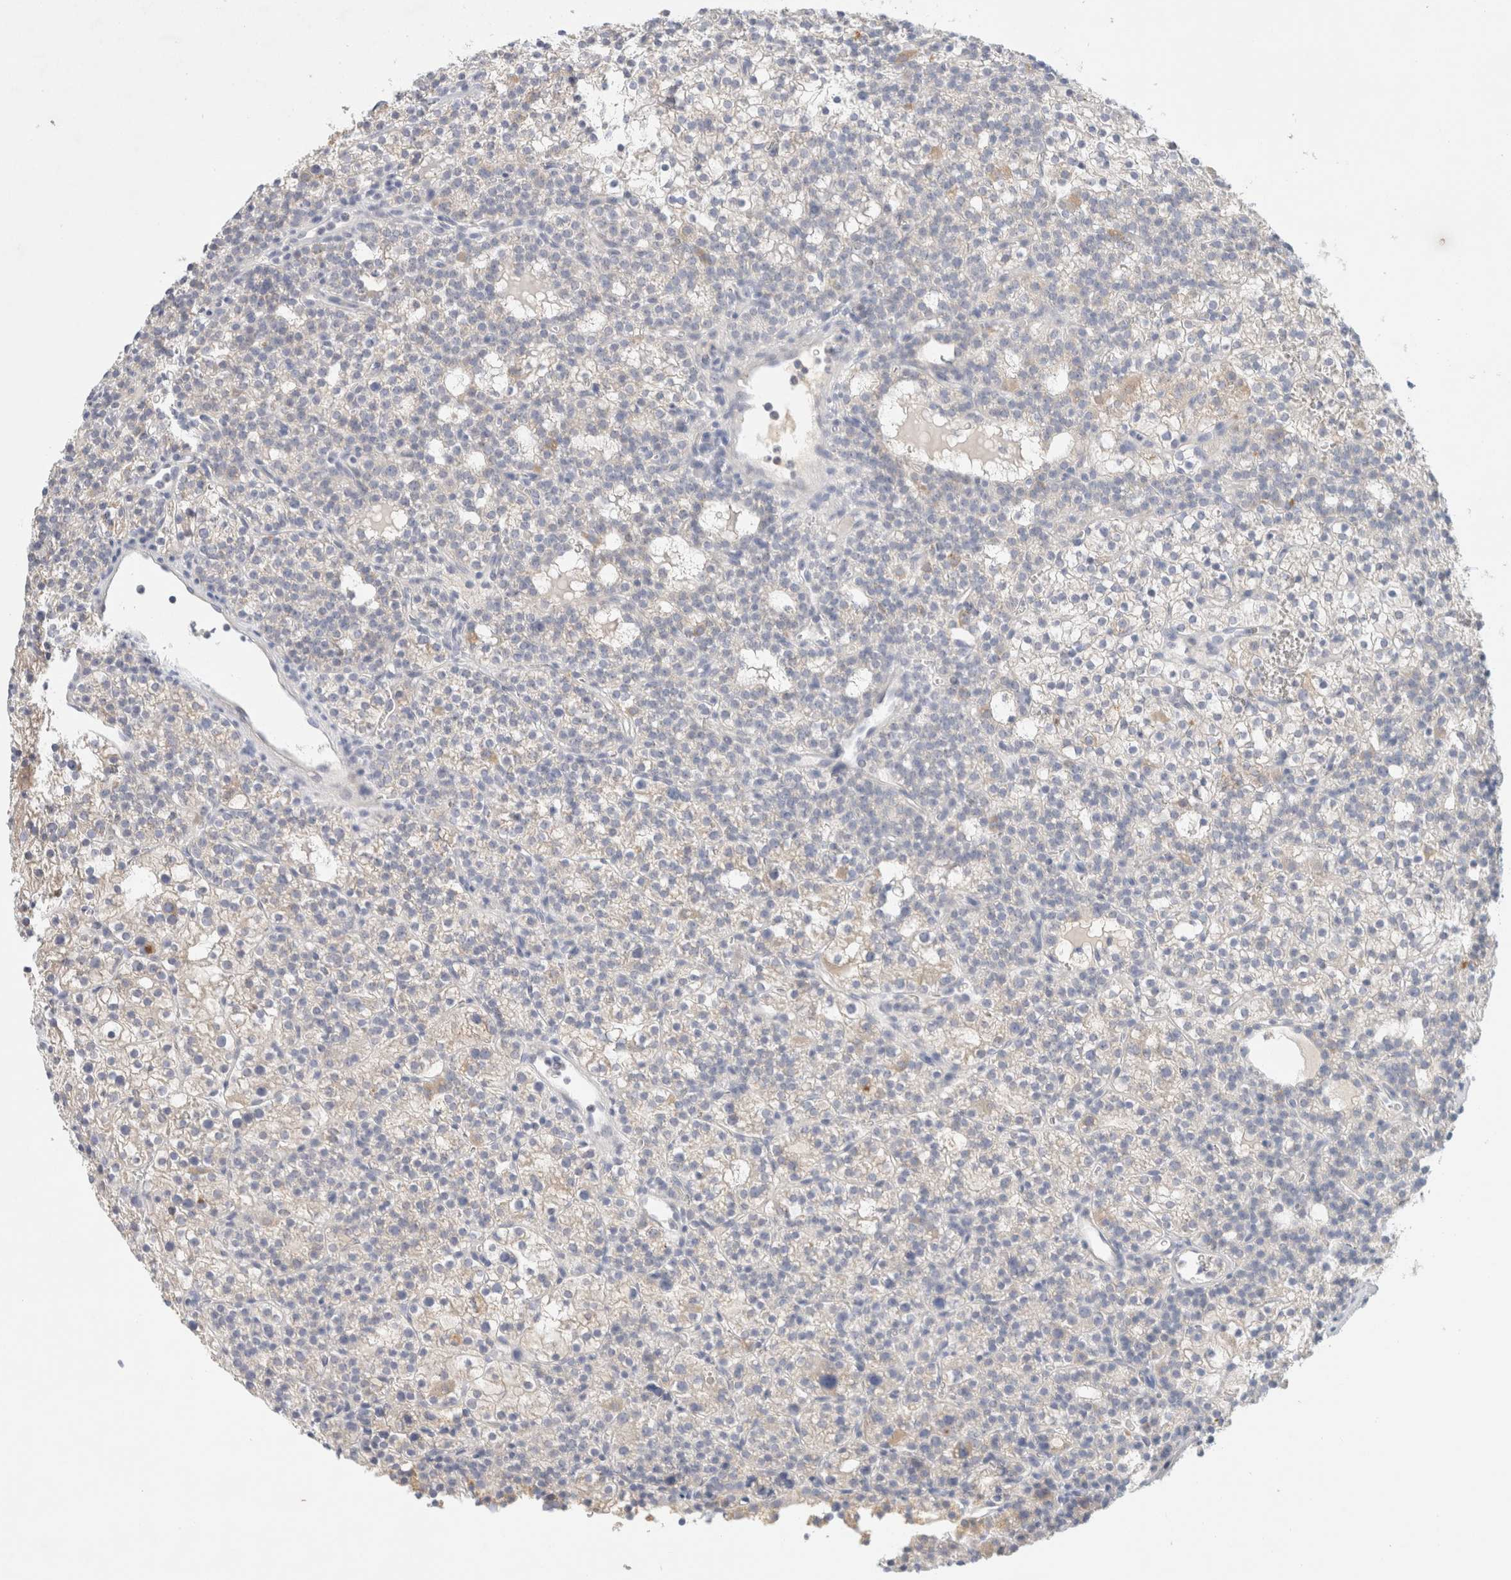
{"staining": {"intensity": "moderate", "quantity": "<25%", "location": "cytoplasmic/membranous"}, "tissue": "parathyroid gland", "cell_type": "Glandular cells", "image_type": "normal", "snomed": [{"axis": "morphology", "description": "Normal tissue, NOS"}, {"axis": "morphology", "description": "Adenoma, NOS"}, {"axis": "topography", "description": "Parathyroid gland"}], "caption": "About <25% of glandular cells in benign human parathyroid gland show moderate cytoplasmic/membranous protein expression as visualized by brown immunohistochemical staining.", "gene": "HEXD", "patient": {"sex": "female", "age": 74}}